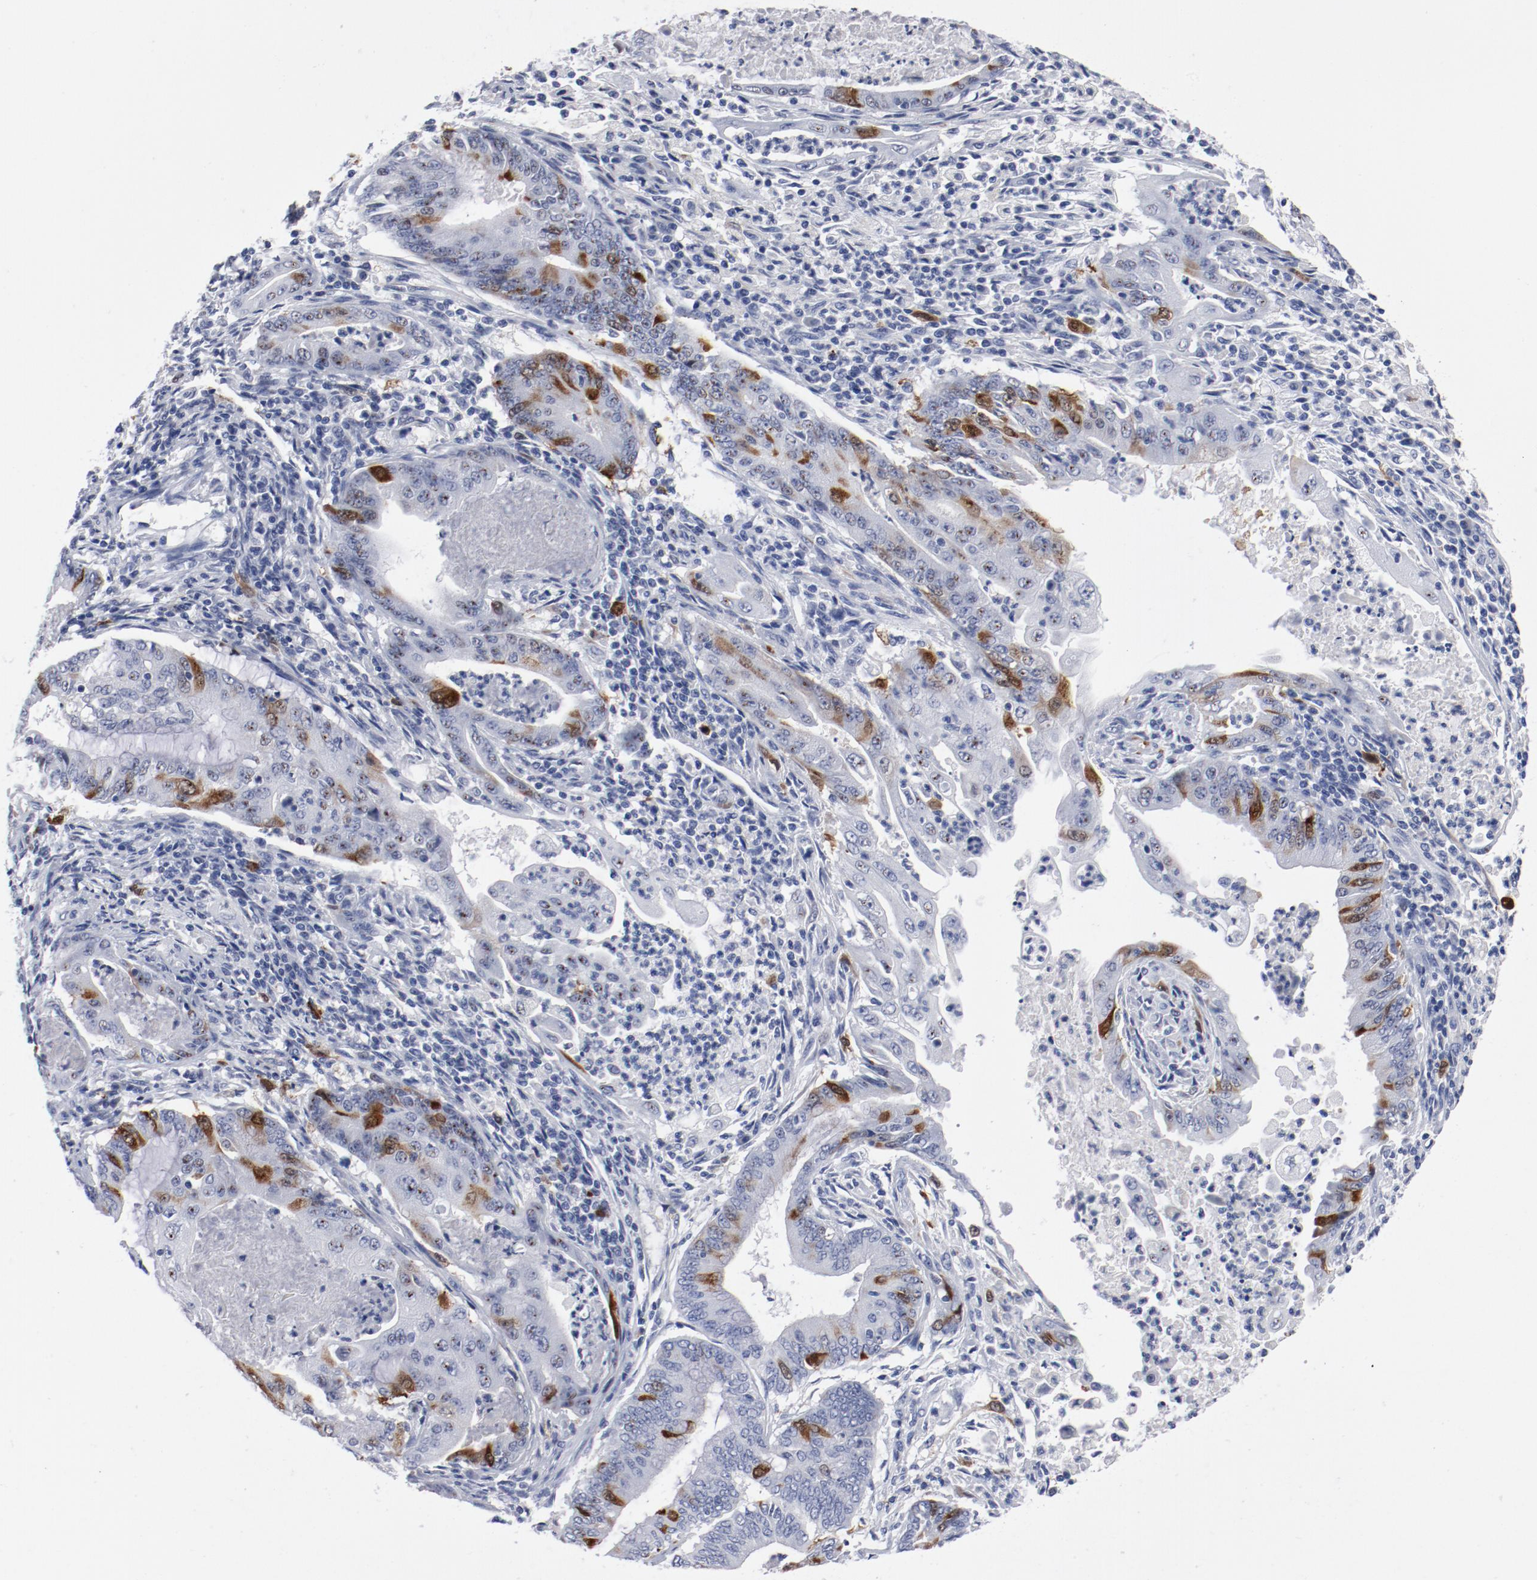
{"staining": {"intensity": "strong", "quantity": "<25%", "location": "cytoplasmic/membranous,nuclear"}, "tissue": "endometrial cancer", "cell_type": "Tumor cells", "image_type": "cancer", "snomed": [{"axis": "morphology", "description": "Adenocarcinoma, NOS"}, {"axis": "topography", "description": "Endometrium"}], "caption": "An image of human endometrial cancer (adenocarcinoma) stained for a protein demonstrates strong cytoplasmic/membranous and nuclear brown staining in tumor cells.", "gene": "CDC20", "patient": {"sex": "female", "age": 63}}